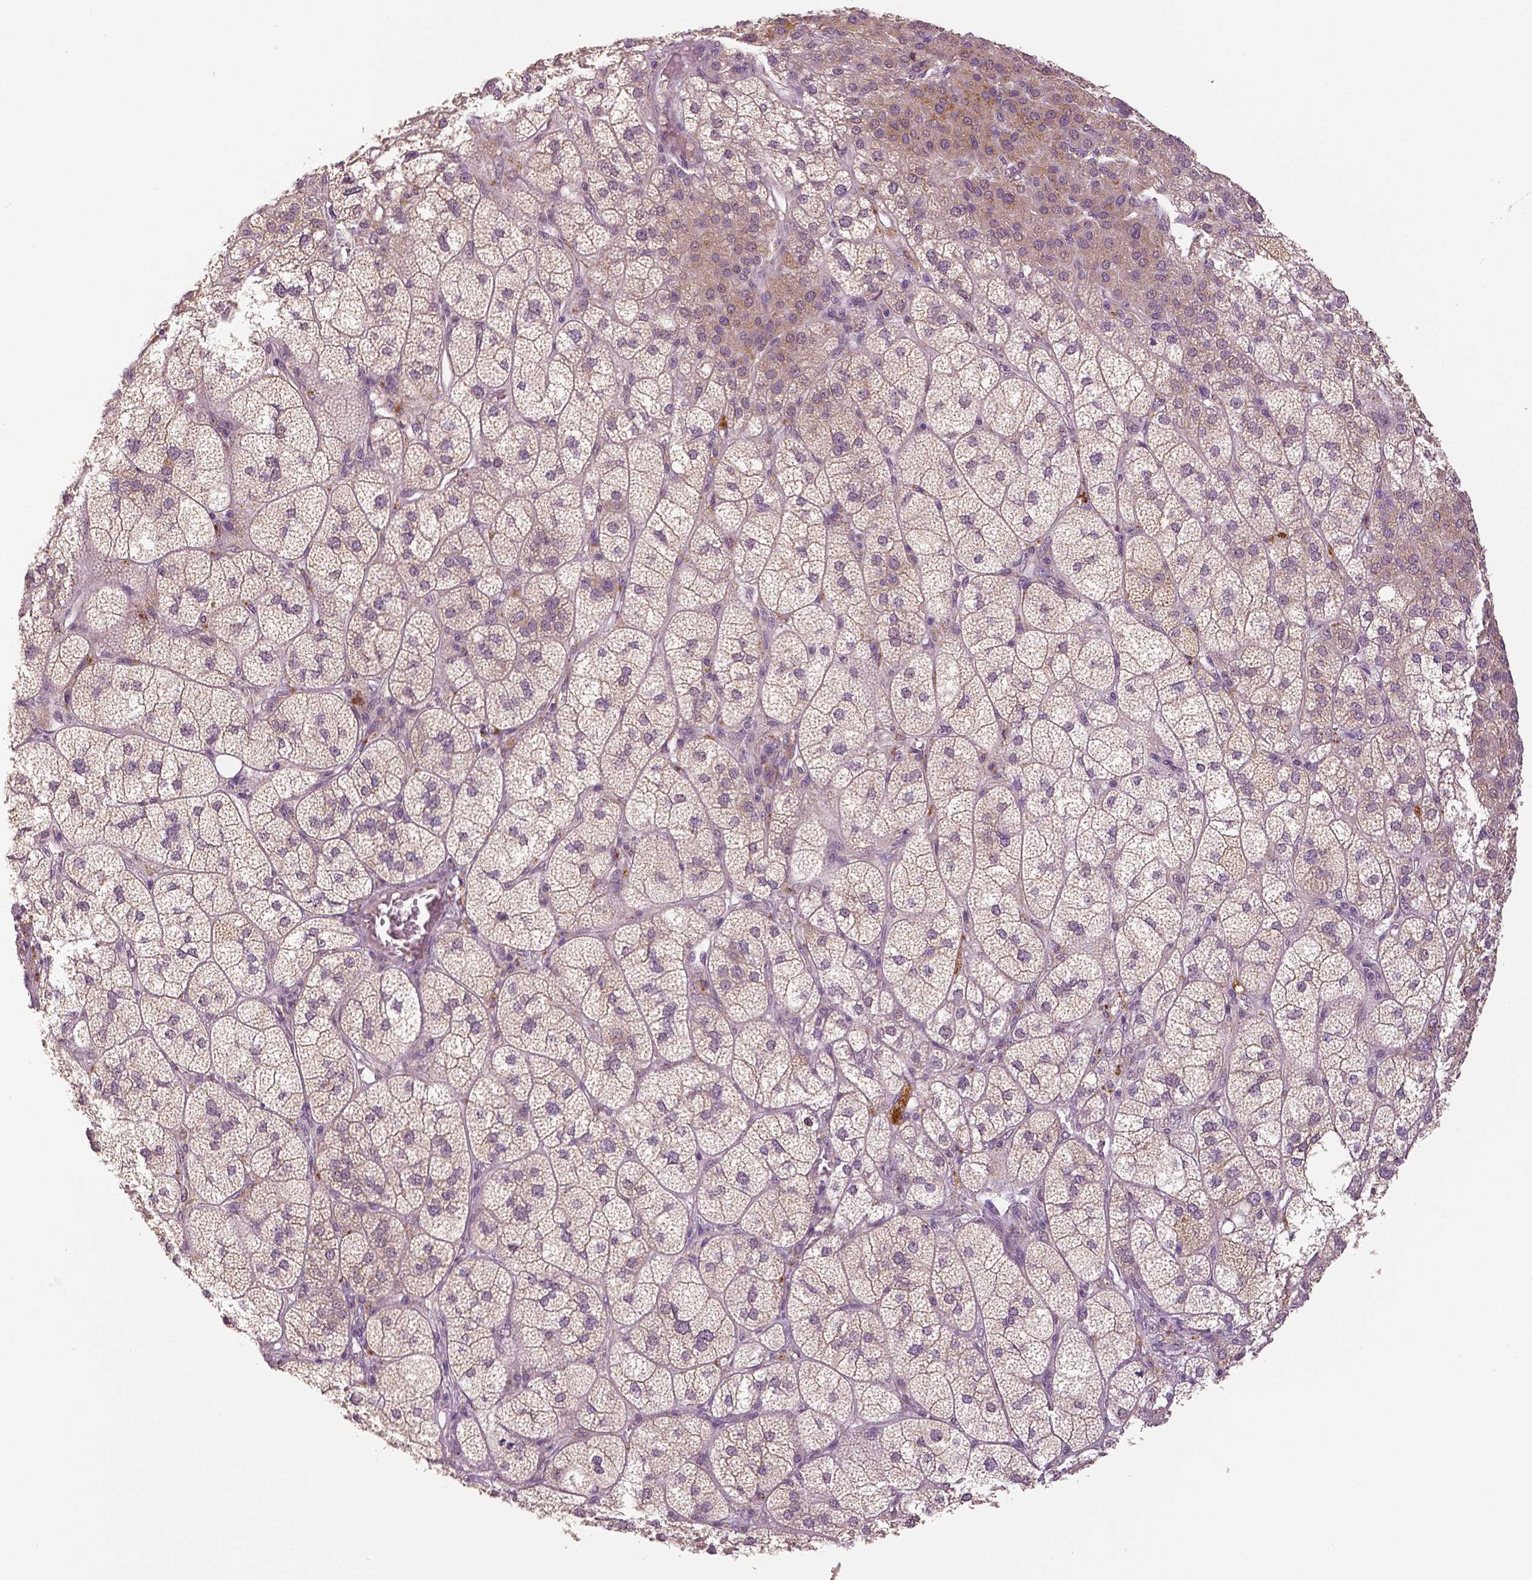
{"staining": {"intensity": "weak", "quantity": "25%-75%", "location": "cytoplasmic/membranous,nuclear"}, "tissue": "adrenal gland", "cell_type": "Glandular cells", "image_type": "normal", "snomed": [{"axis": "morphology", "description": "Normal tissue, NOS"}, {"axis": "topography", "description": "Adrenal gland"}], "caption": "Protein expression analysis of benign human adrenal gland reveals weak cytoplasmic/membranous,nuclear positivity in about 25%-75% of glandular cells.", "gene": "MKI67", "patient": {"sex": "female", "age": 60}}